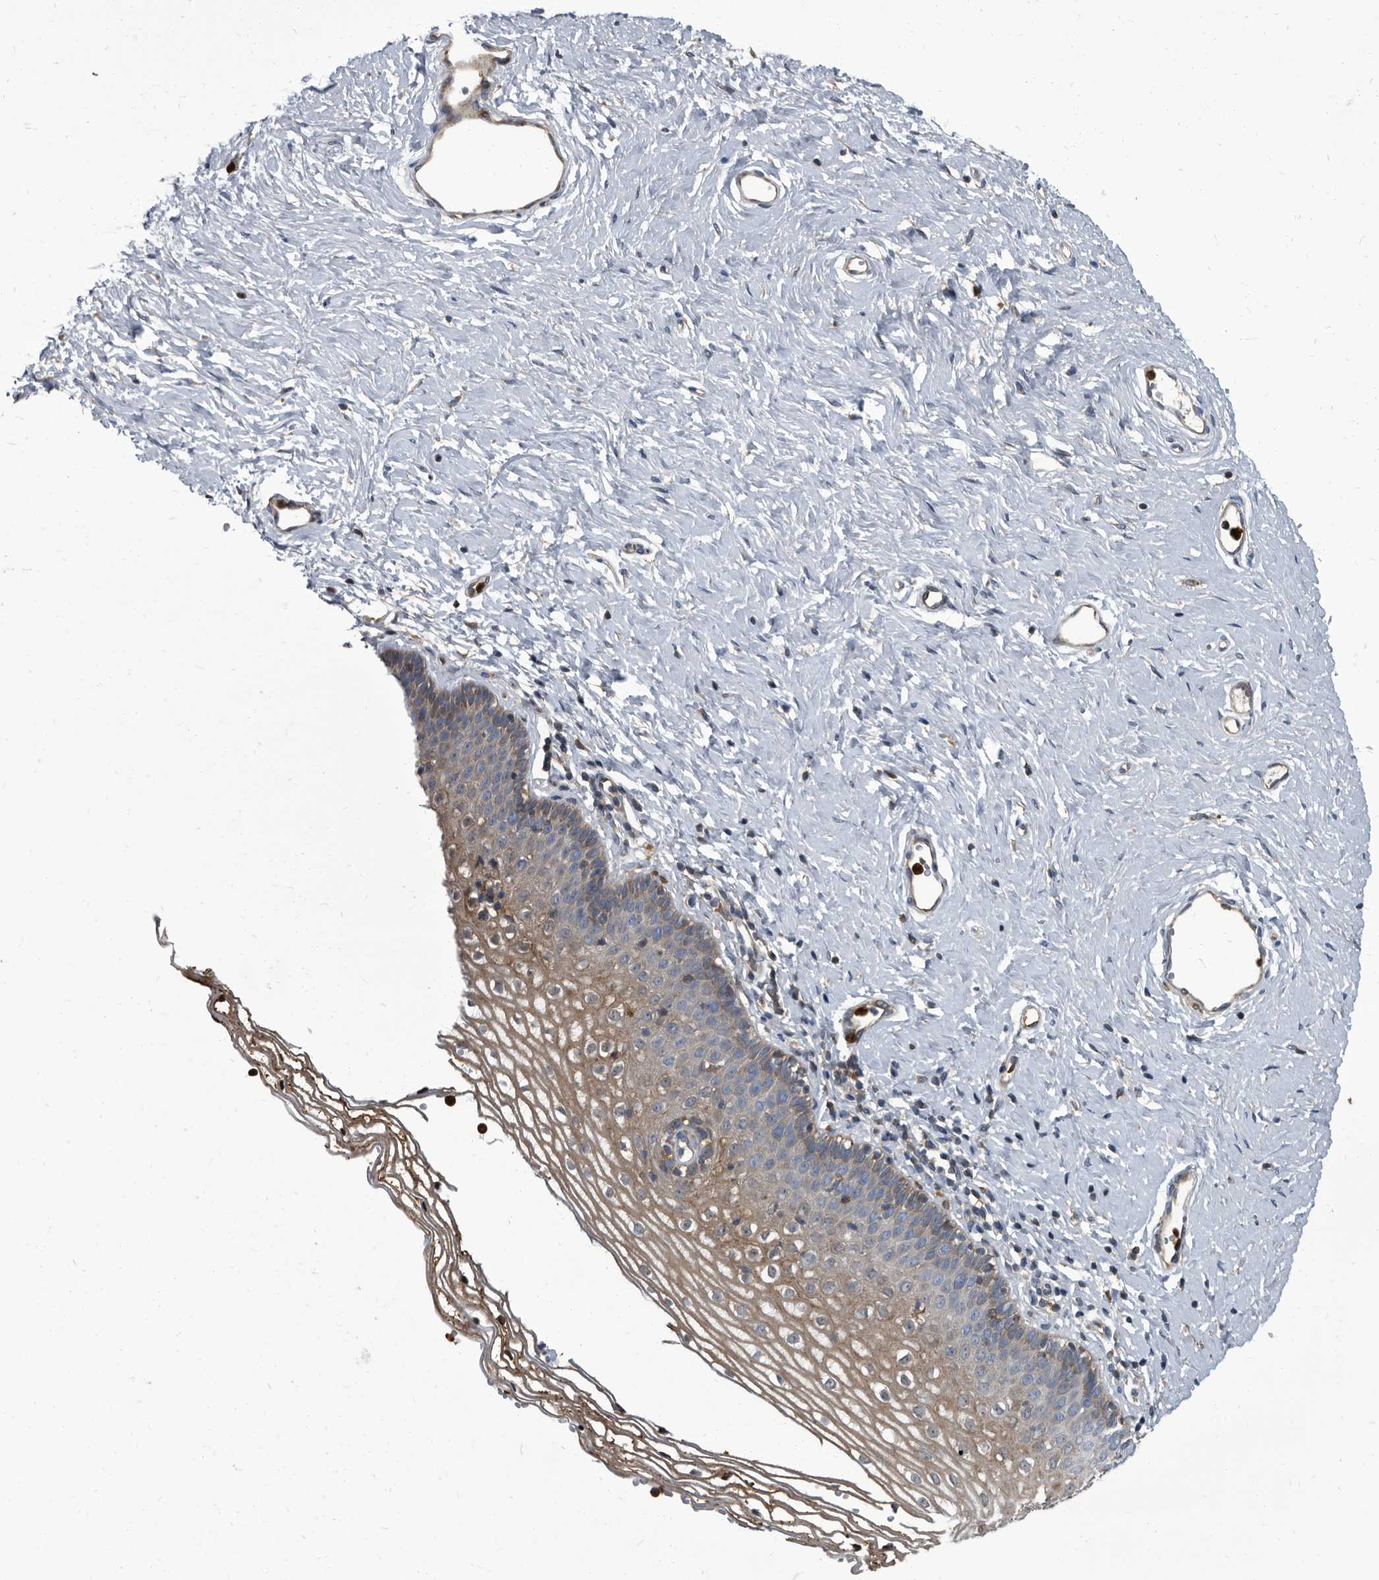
{"staining": {"intensity": "moderate", "quantity": "25%-75%", "location": "cytoplasmic/membranous"}, "tissue": "vagina", "cell_type": "Squamous epithelial cells", "image_type": "normal", "snomed": [{"axis": "morphology", "description": "Normal tissue, NOS"}, {"axis": "topography", "description": "Vagina"}], "caption": "This photomicrograph exhibits unremarkable vagina stained with IHC to label a protein in brown. The cytoplasmic/membranous of squamous epithelial cells show moderate positivity for the protein. Nuclei are counter-stained blue.", "gene": "CDV3", "patient": {"sex": "female", "age": 32}}